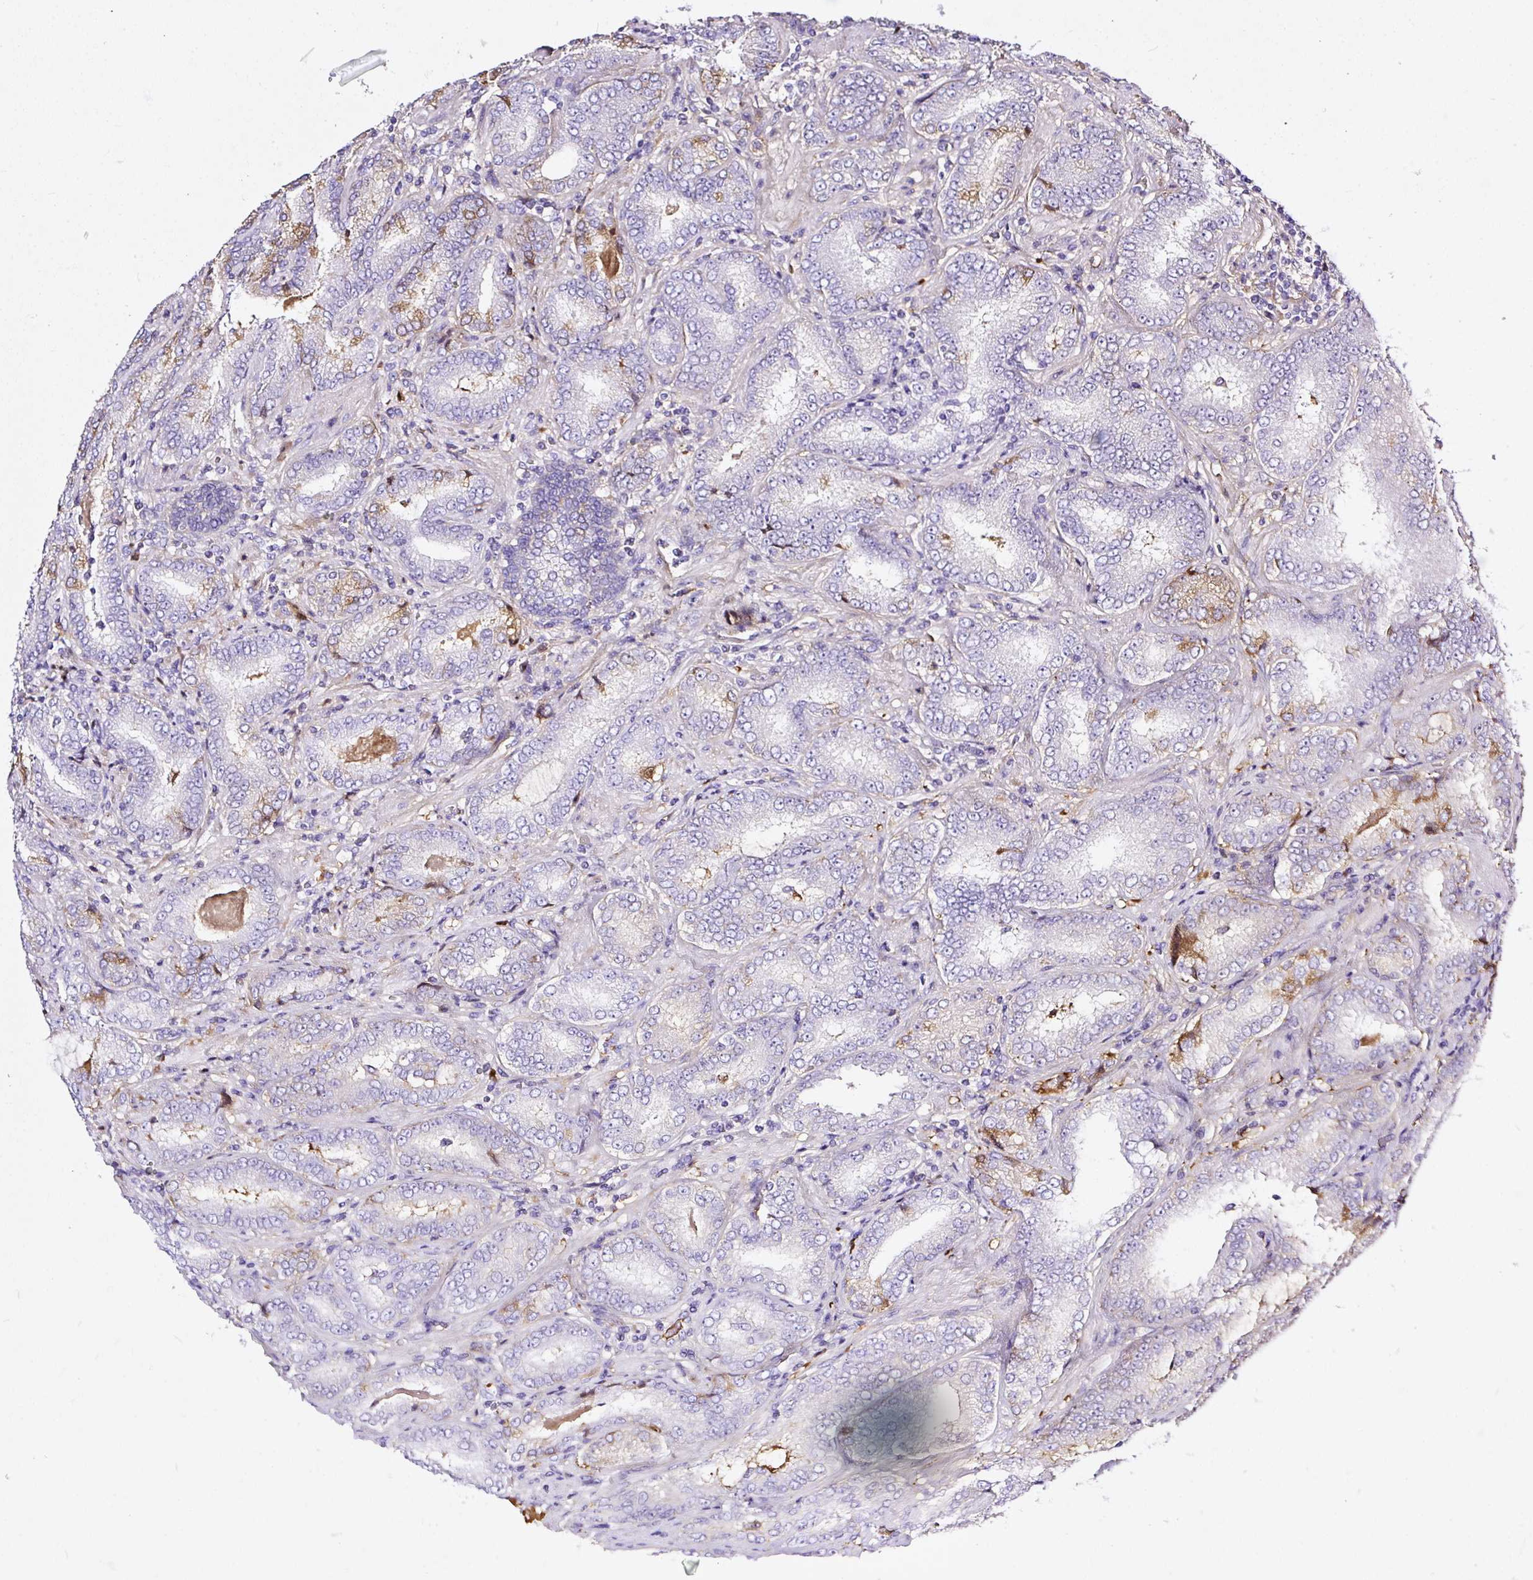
{"staining": {"intensity": "negative", "quantity": "none", "location": "none"}, "tissue": "prostate cancer", "cell_type": "Tumor cells", "image_type": "cancer", "snomed": [{"axis": "morphology", "description": "Adenocarcinoma, High grade"}, {"axis": "topography", "description": "Prostate"}], "caption": "High power microscopy micrograph of an IHC image of prostate cancer, revealing no significant staining in tumor cells.", "gene": "CLEC3B", "patient": {"sex": "male", "age": 72}}